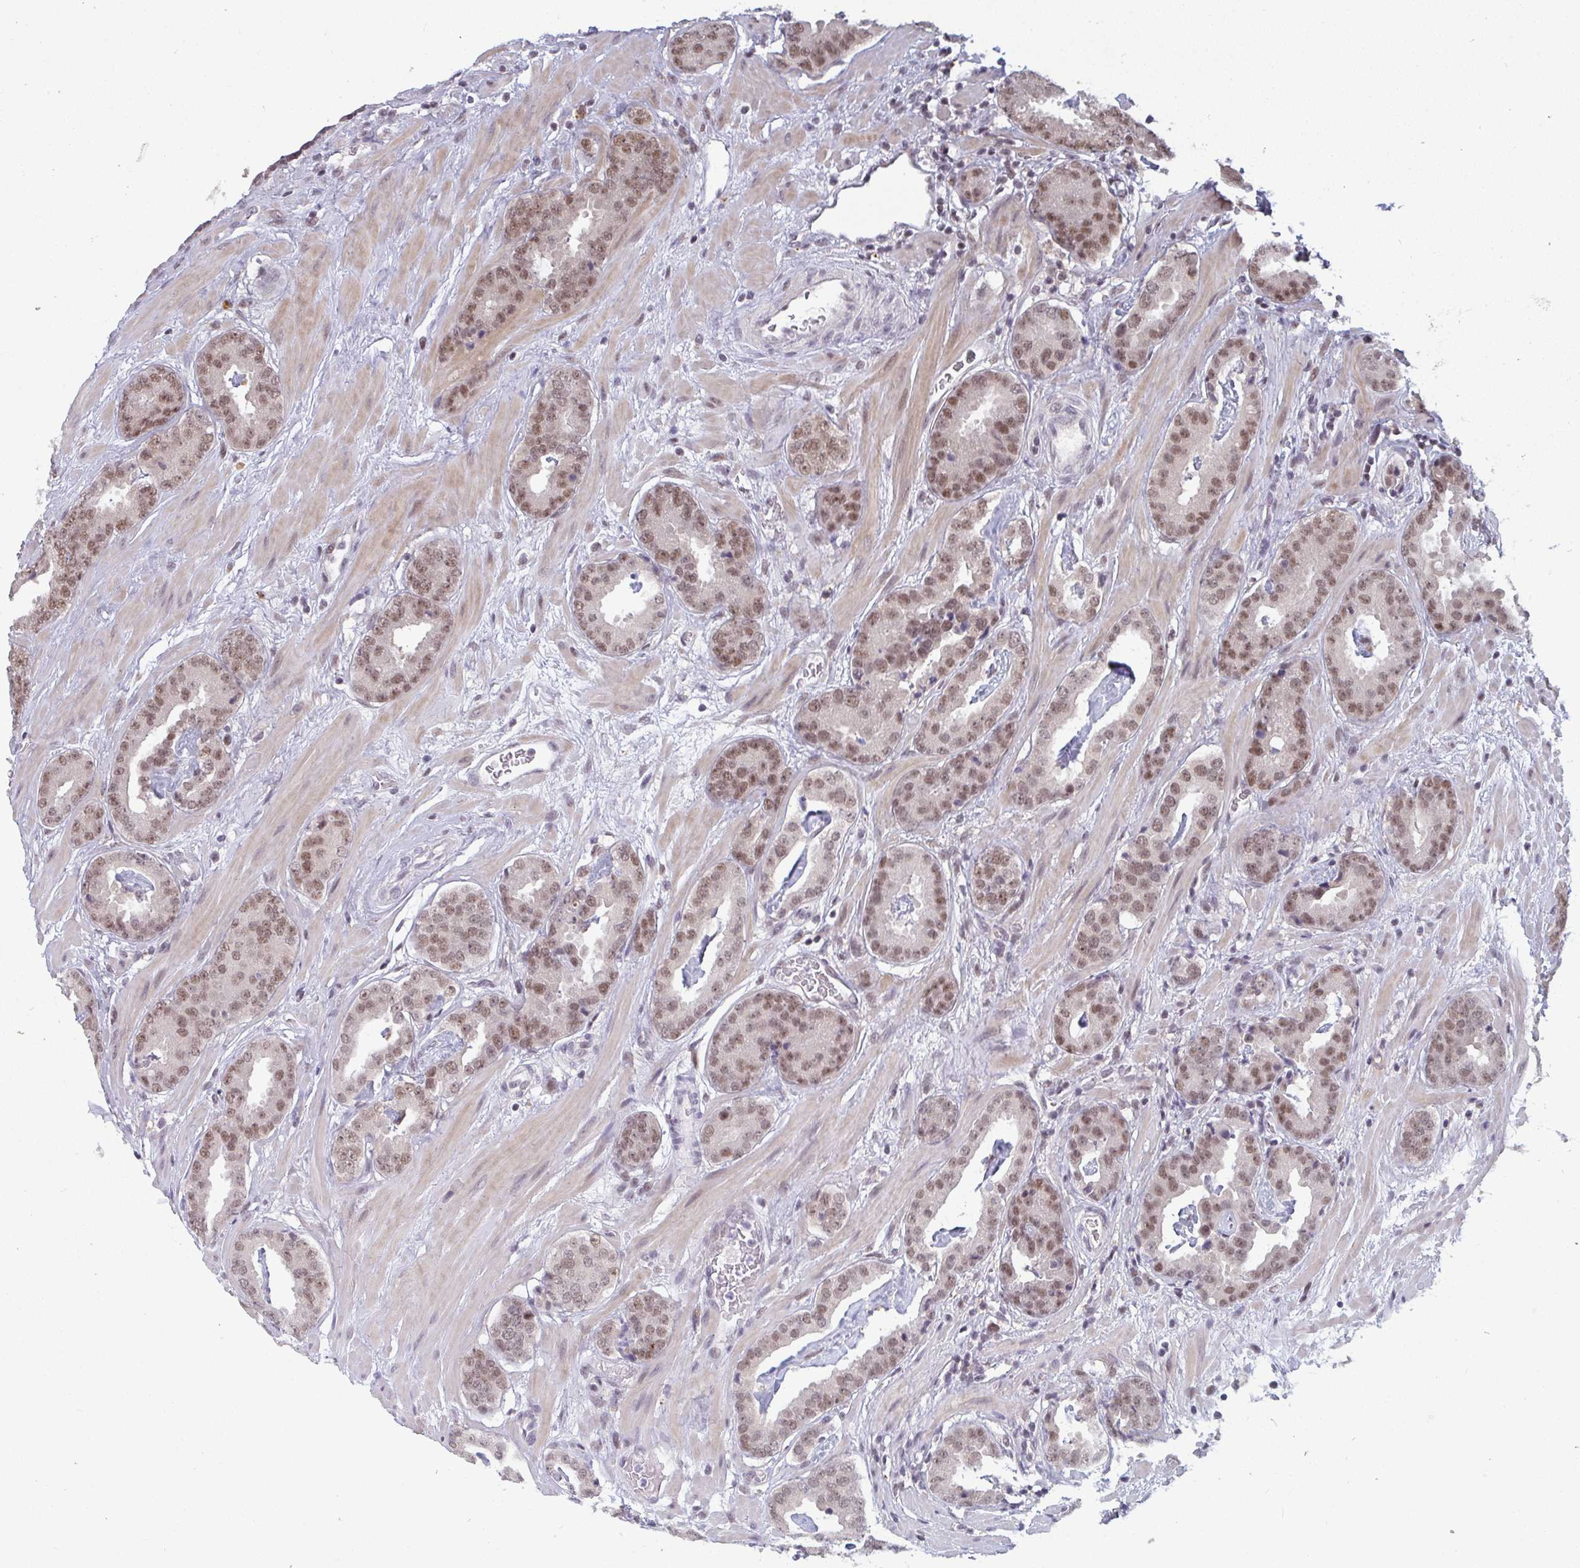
{"staining": {"intensity": "moderate", "quantity": ">75%", "location": "nuclear"}, "tissue": "prostate cancer", "cell_type": "Tumor cells", "image_type": "cancer", "snomed": [{"axis": "morphology", "description": "Adenocarcinoma, Low grade"}, {"axis": "topography", "description": "Prostate"}], "caption": "Moderate nuclear expression for a protein is appreciated in approximately >75% of tumor cells of prostate cancer (low-grade adenocarcinoma) using immunohistochemistry.", "gene": "ATF1", "patient": {"sex": "male", "age": 62}}